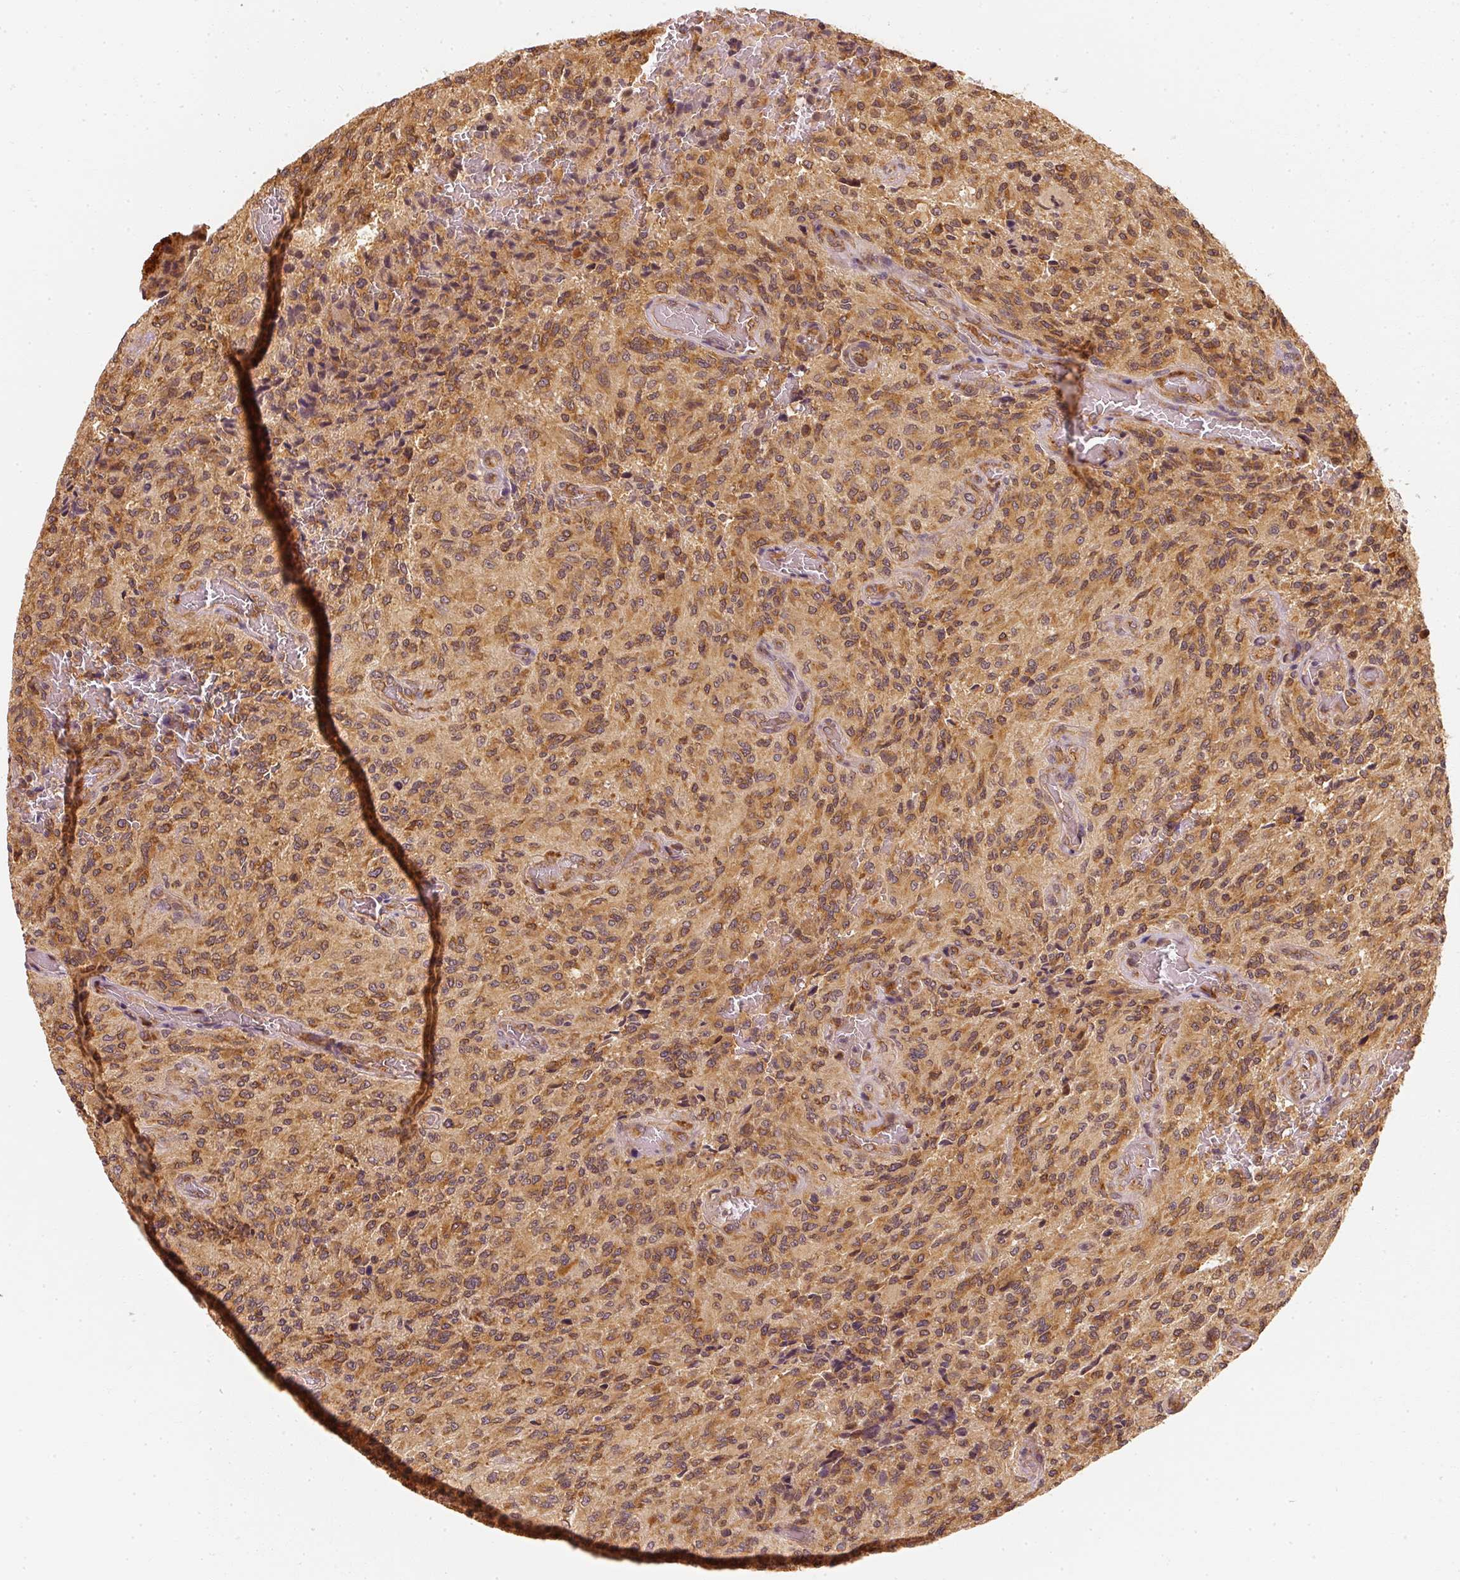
{"staining": {"intensity": "moderate", "quantity": ">75%", "location": "cytoplasmic/membranous"}, "tissue": "glioma", "cell_type": "Tumor cells", "image_type": "cancer", "snomed": [{"axis": "morphology", "description": "Normal tissue, NOS"}, {"axis": "morphology", "description": "Glioma, malignant, High grade"}, {"axis": "topography", "description": "Cerebral cortex"}], "caption": "Immunohistochemical staining of human high-grade glioma (malignant) reveals moderate cytoplasmic/membranous protein positivity in approximately >75% of tumor cells.", "gene": "EEF1A2", "patient": {"sex": "male", "age": 56}}